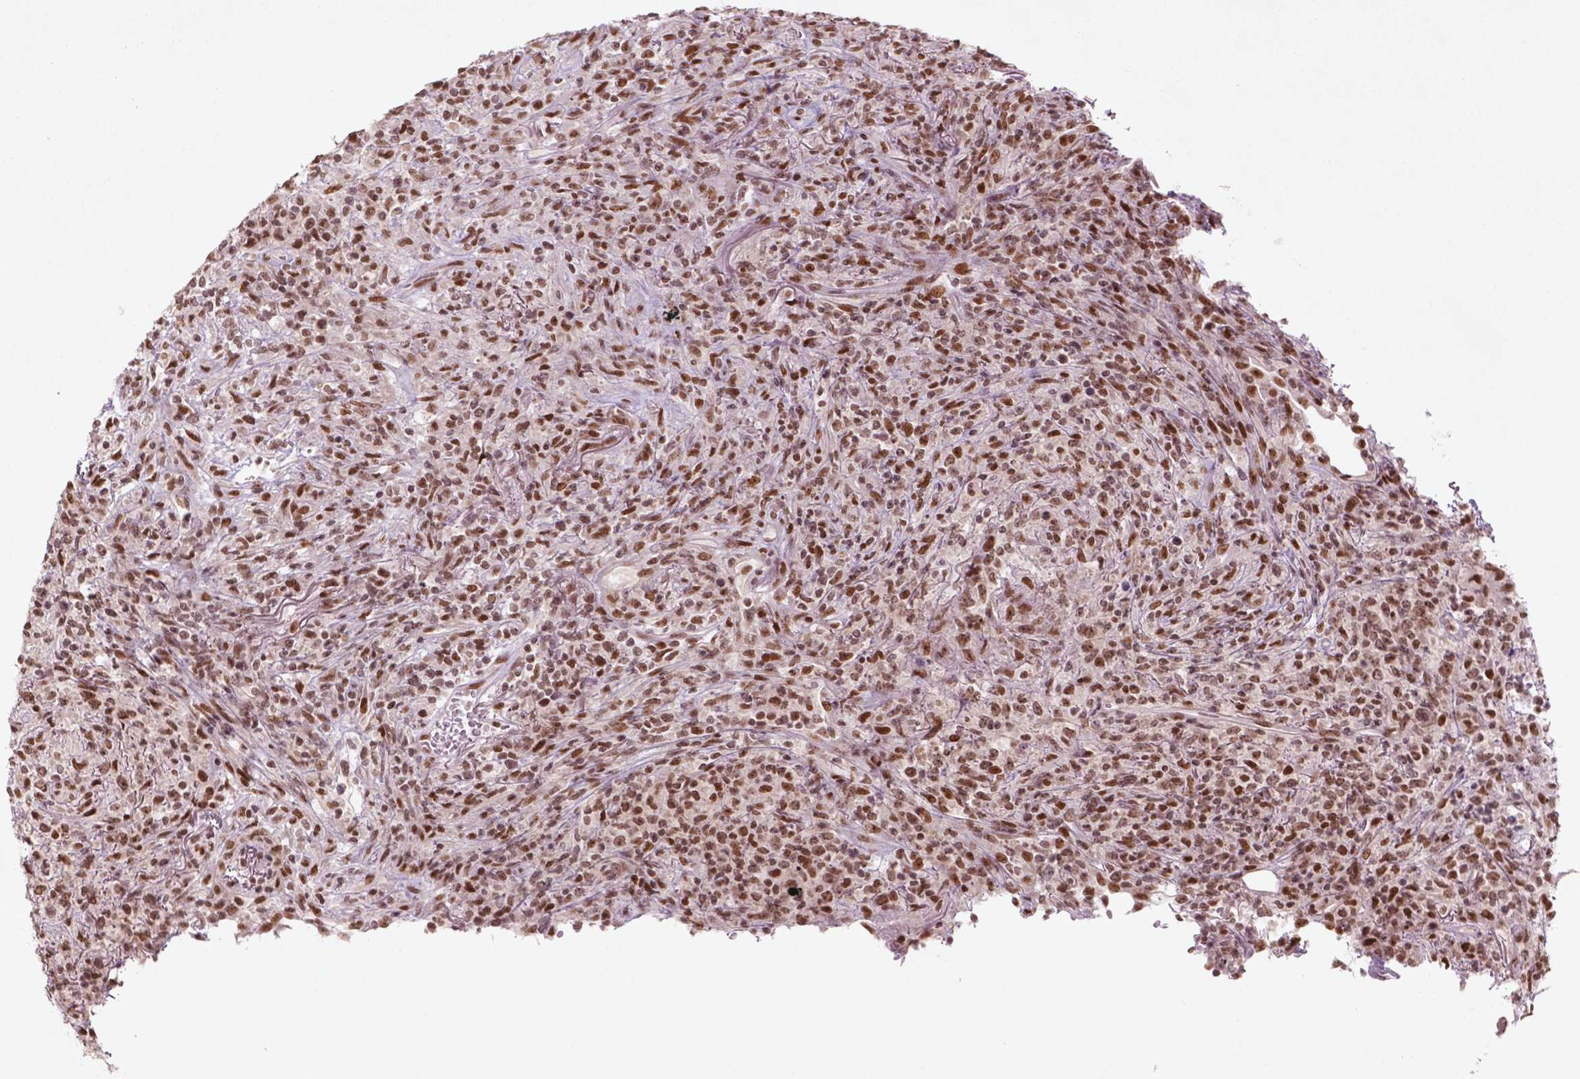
{"staining": {"intensity": "moderate", "quantity": ">75%", "location": "nuclear"}, "tissue": "lymphoma", "cell_type": "Tumor cells", "image_type": "cancer", "snomed": [{"axis": "morphology", "description": "Malignant lymphoma, non-Hodgkin's type, High grade"}, {"axis": "topography", "description": "Lung"}], "caption": "Protein analysis of malignant lymphoma, non-Hodgkin's type (high-grade) tissue exhibits moderate nuclear staining in approximately >75% of tumor cells.", "gene": "HMG20B", "patient": {"sex": "male", "age": 79}}